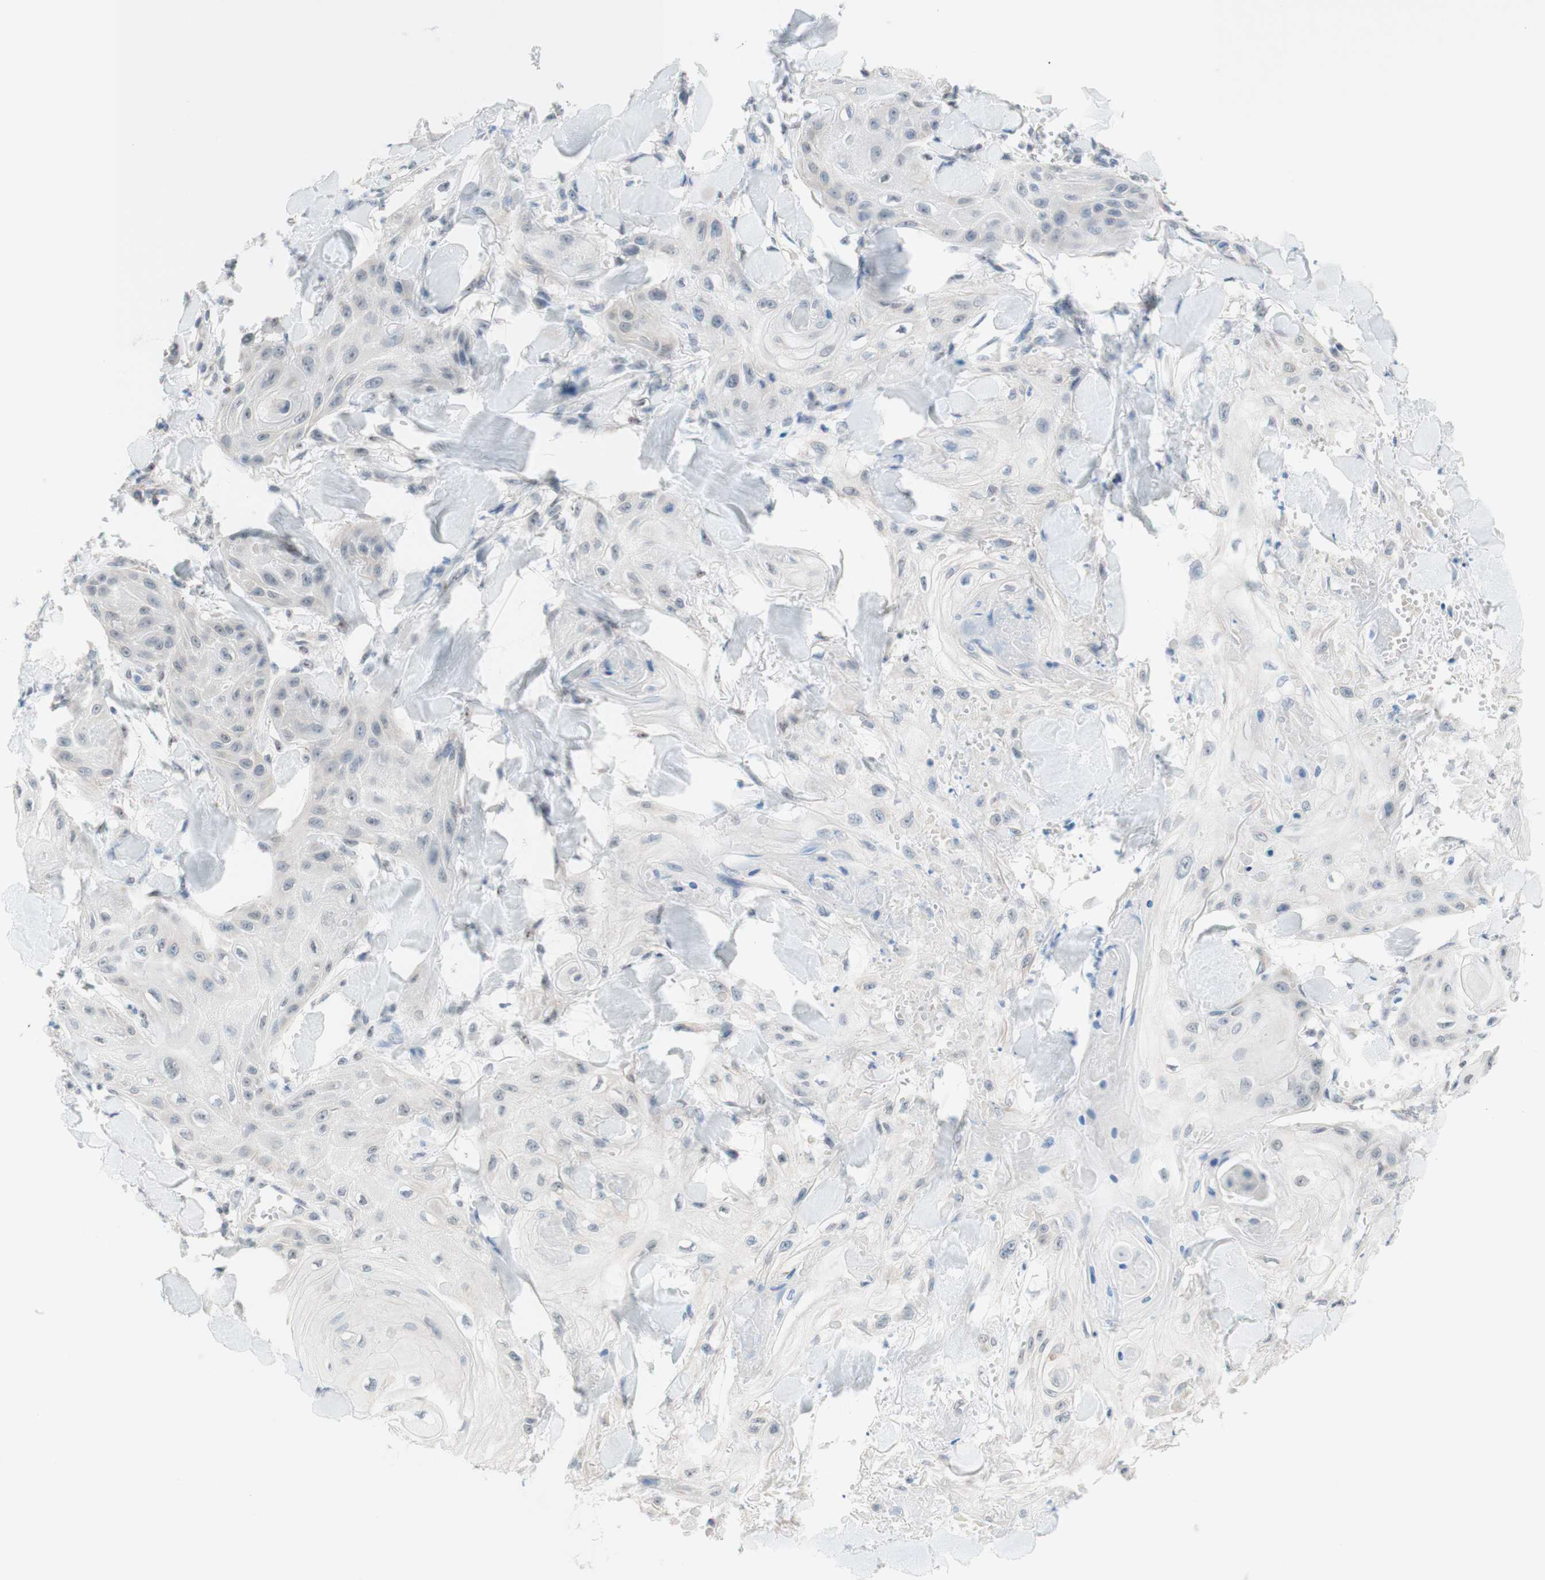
{"staining": {"intensity": "weak", "quantity": "<25%", "location": "nuclear"}, "tissue": "skin cancer", "cell_type": "Tumor cells", "image_type": "cancer", "snomed": [{"axis": "morphology", "description": "Squamous cell carcinoma, NOS"}, {"axis": "topography", "description": "Skin"}], "caption": "This is an immunohistochemistry (IHC) micrograph of skin cancer. There is no positivity in tumor cells.", "gene": "JPH1", "patient": {"sex": "male", "age": 74}}